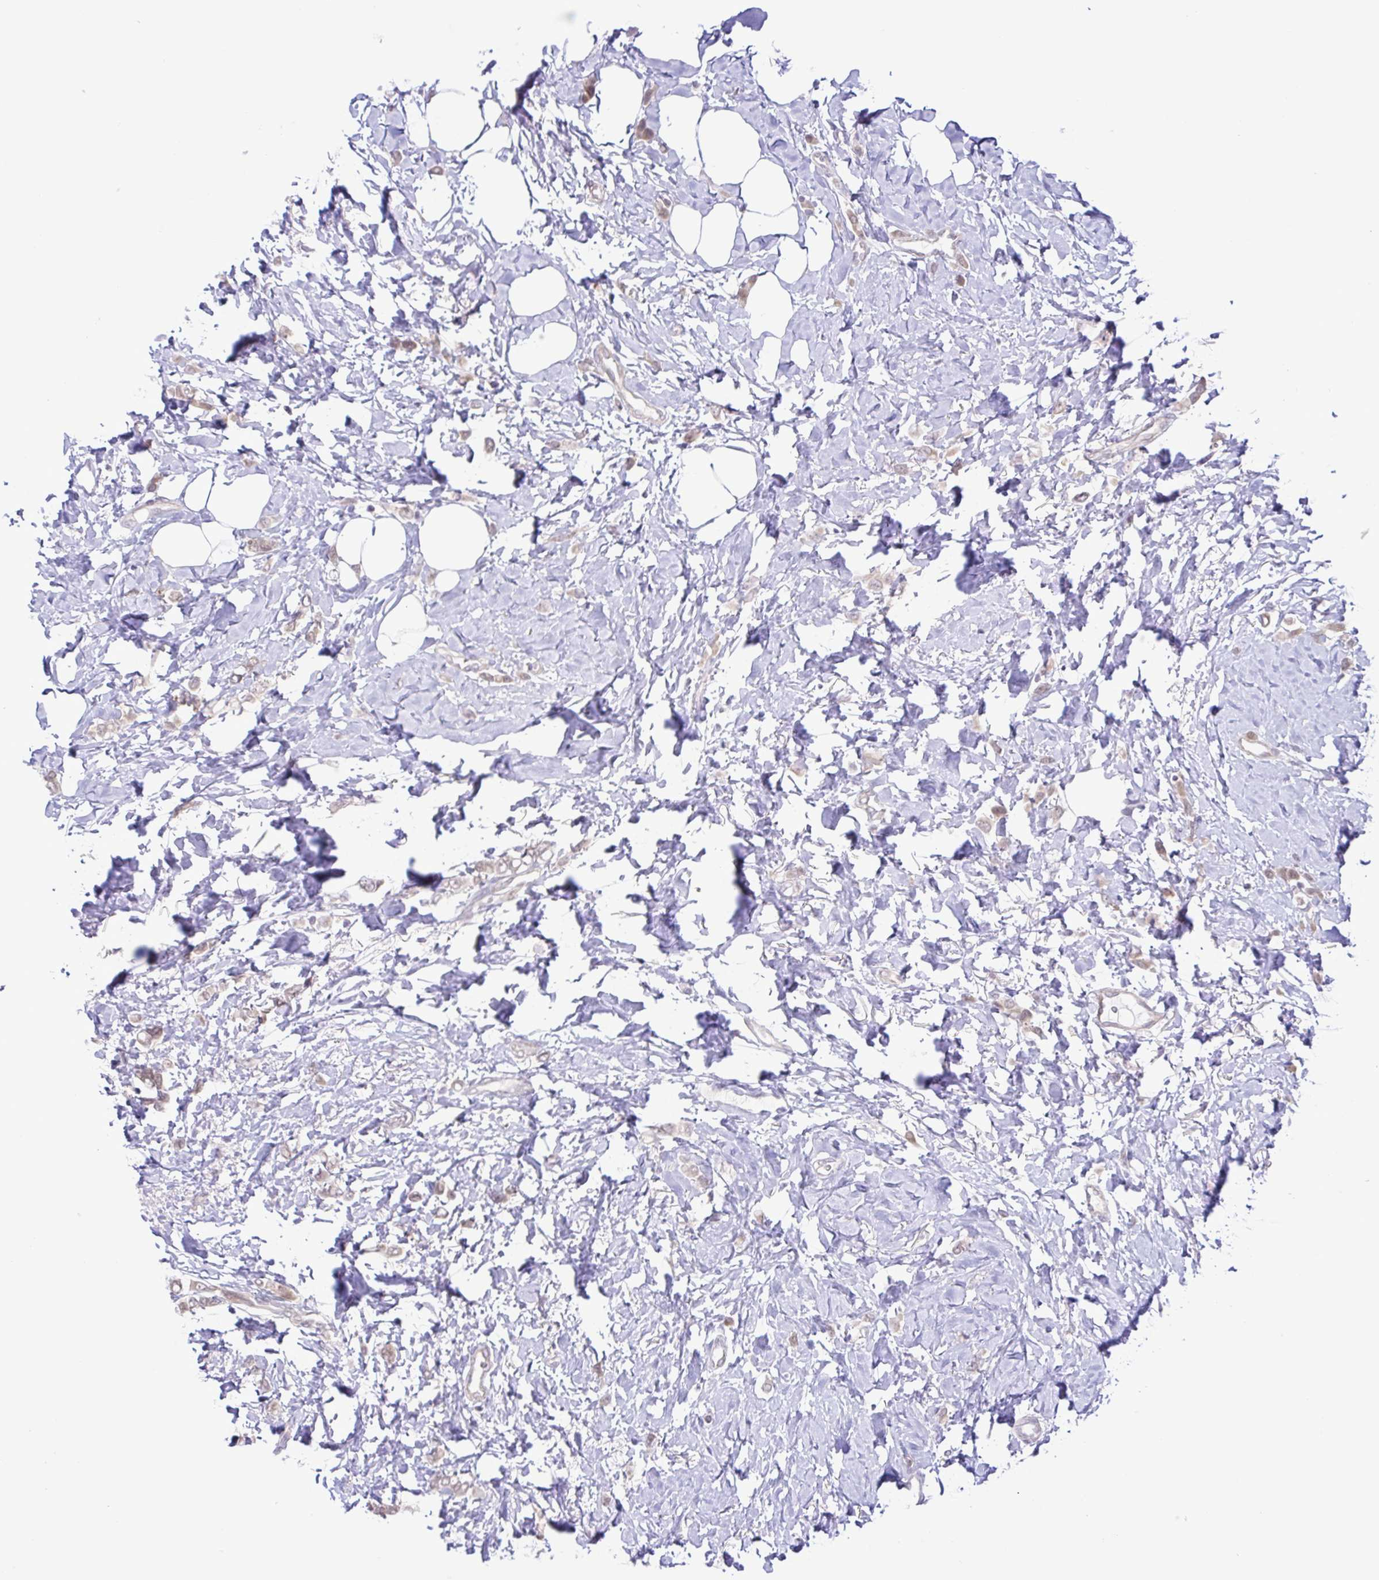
{"staining": {"intensity": "weak", "quantity": "<25%", "location": "nuclear"}, "tissue": "breast cancer", "cell_type": "Tumor cells", "image_type": "cancer", "snomed": [{"axis": "morphology", "description": "Lobular carcinoma"}, {"axis": "topography", "description": "Breast"}], "caption": "Immunohistochemistry micrograph of neoplastic tissue: human breast cancer (lobular carcinoma) stained with DAB displays no significant protein expression in tumor cells.", "gene": "IL1RN", "patient": {"sex": "female", "age": 66}}